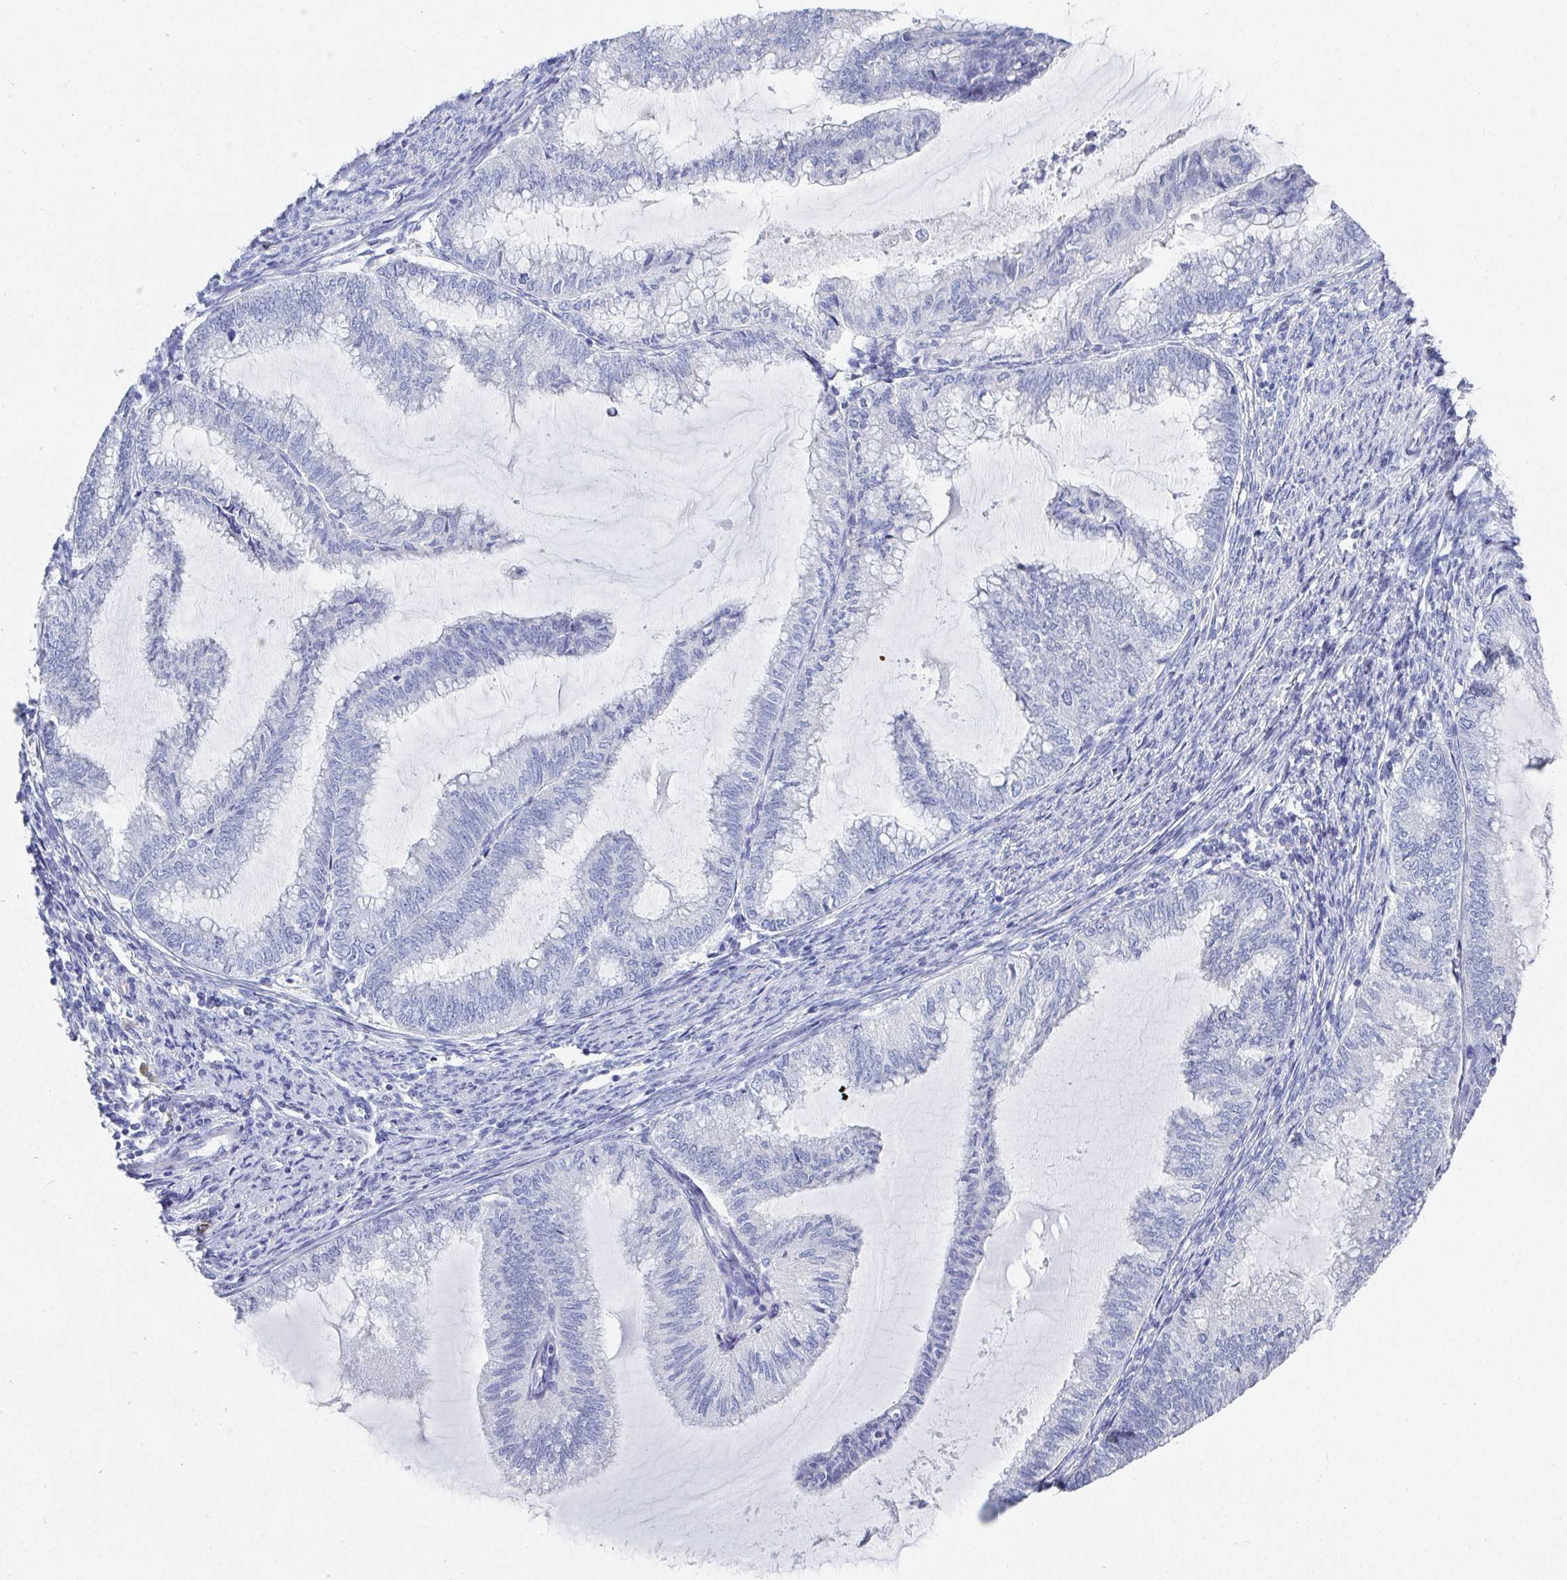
{"staining": {"intensity": "negative", "quantity": "none", "location": "none"}, "tissue": "endometrial cancer", "cell_type": "Tumor cells", "image_type": "cancer", "snomed": [{"axis": "morphology", "description": "Adenocarcinoma, NOS"}, {"axis": "topography", "description": "Endometrium"}], "caption": "Endometrial cancer (adenocarcinoma) was stained to show a protein in brown. There is no significant expression in tumor cells.", "gene": "GRIA1", "patient": {"sex": "female", "age": 79}}